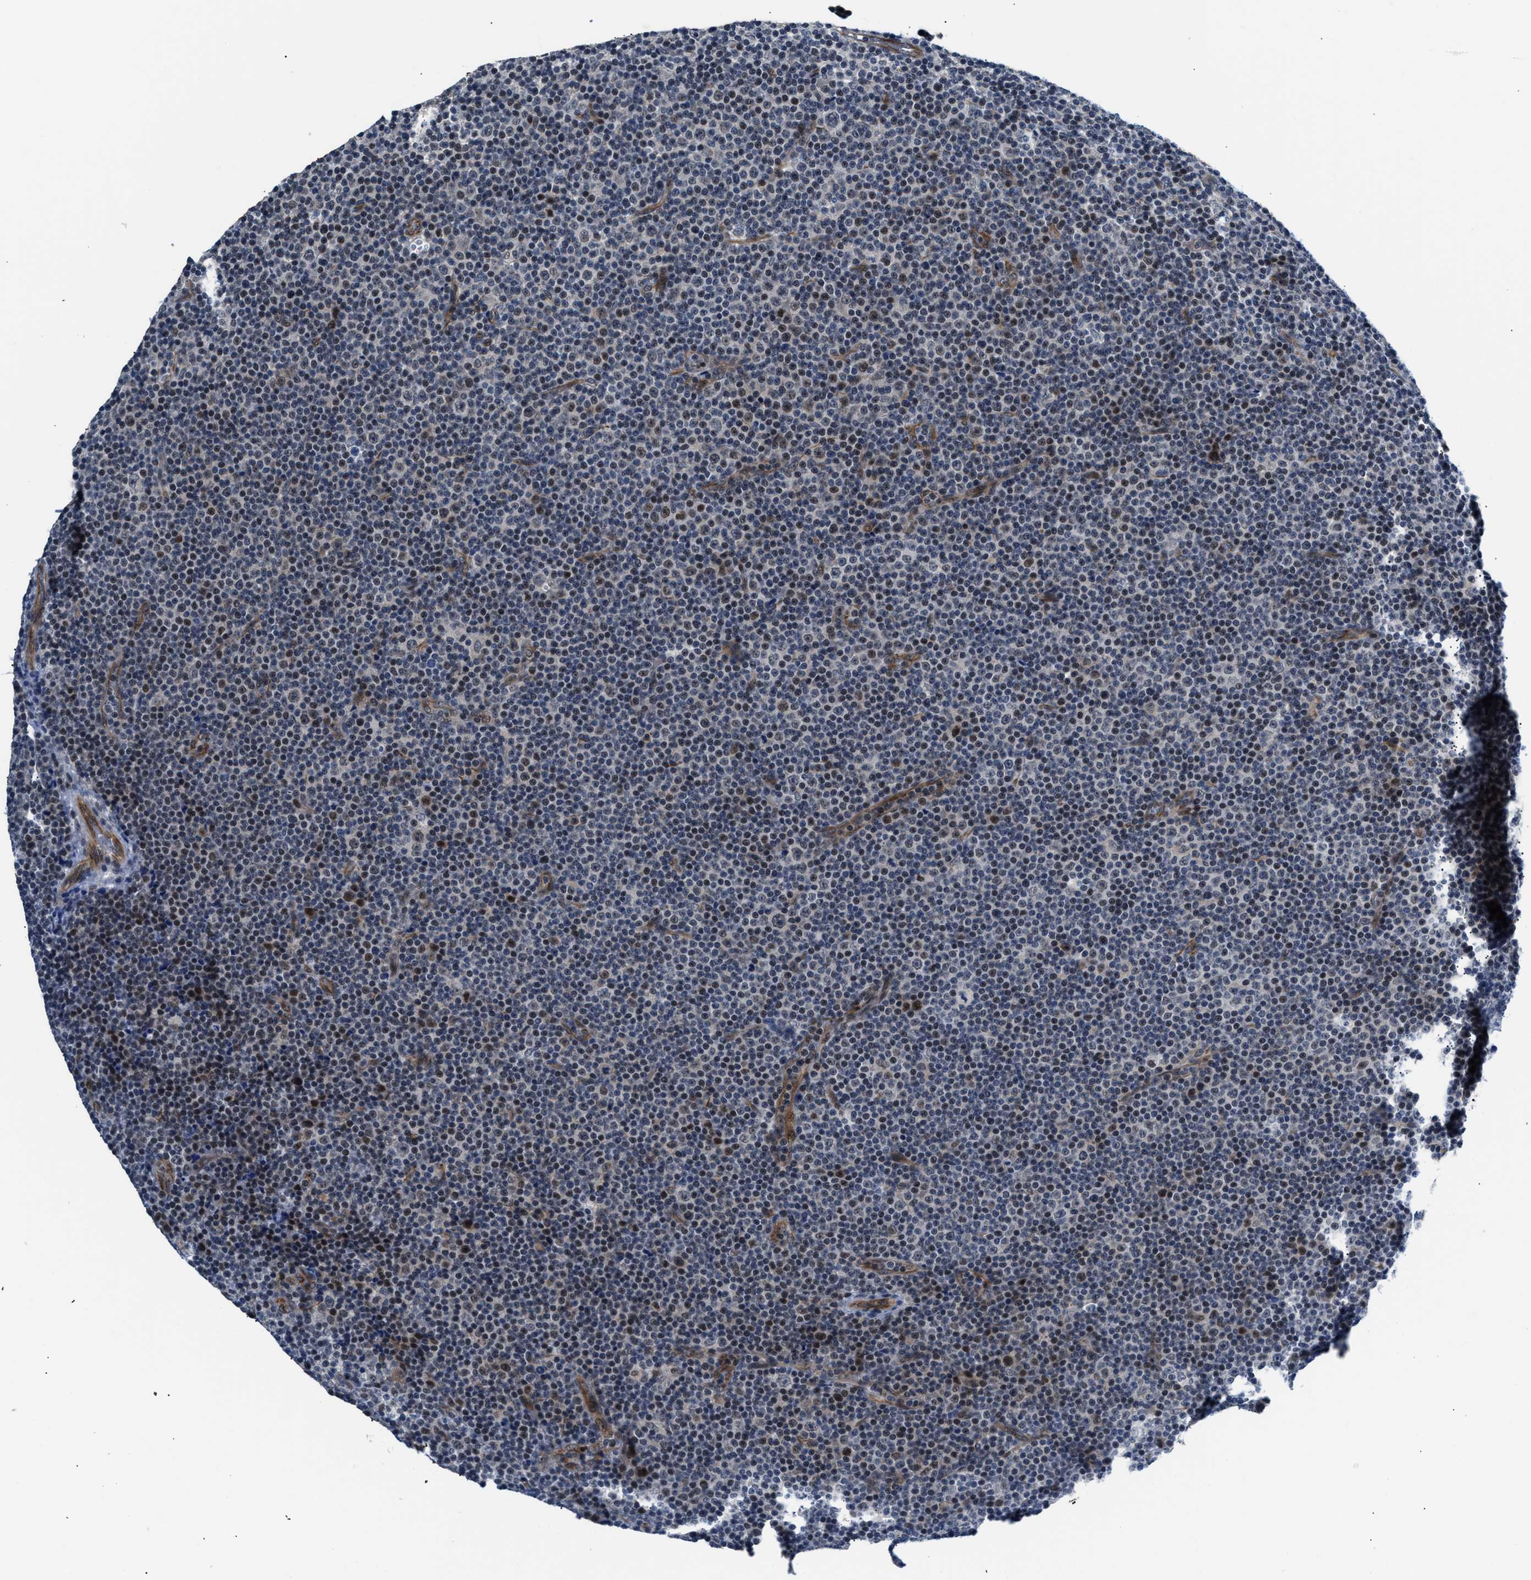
{"staining": {"intensity": "moderate", "quantity": "<25%", "location": "nuclear"}, "tissue": "lymphoma", "cell_type": "Tumor cells", "image_type": "cancer", "snomed": [{"axis": "morphology", "description": "Malignant lymphoma, non-Hodgkin's type, Low grade"}, {"axis": "topography", "description": "Lymph node"}], "caption": "Moderate nuclear protein expression is appreciated in about <25% of tumor cells in low-grade malignant lymphoma, non-Hodgkin's type.", "gene": "PPM1H", "patient": {"sex": "female", "age": 67}}